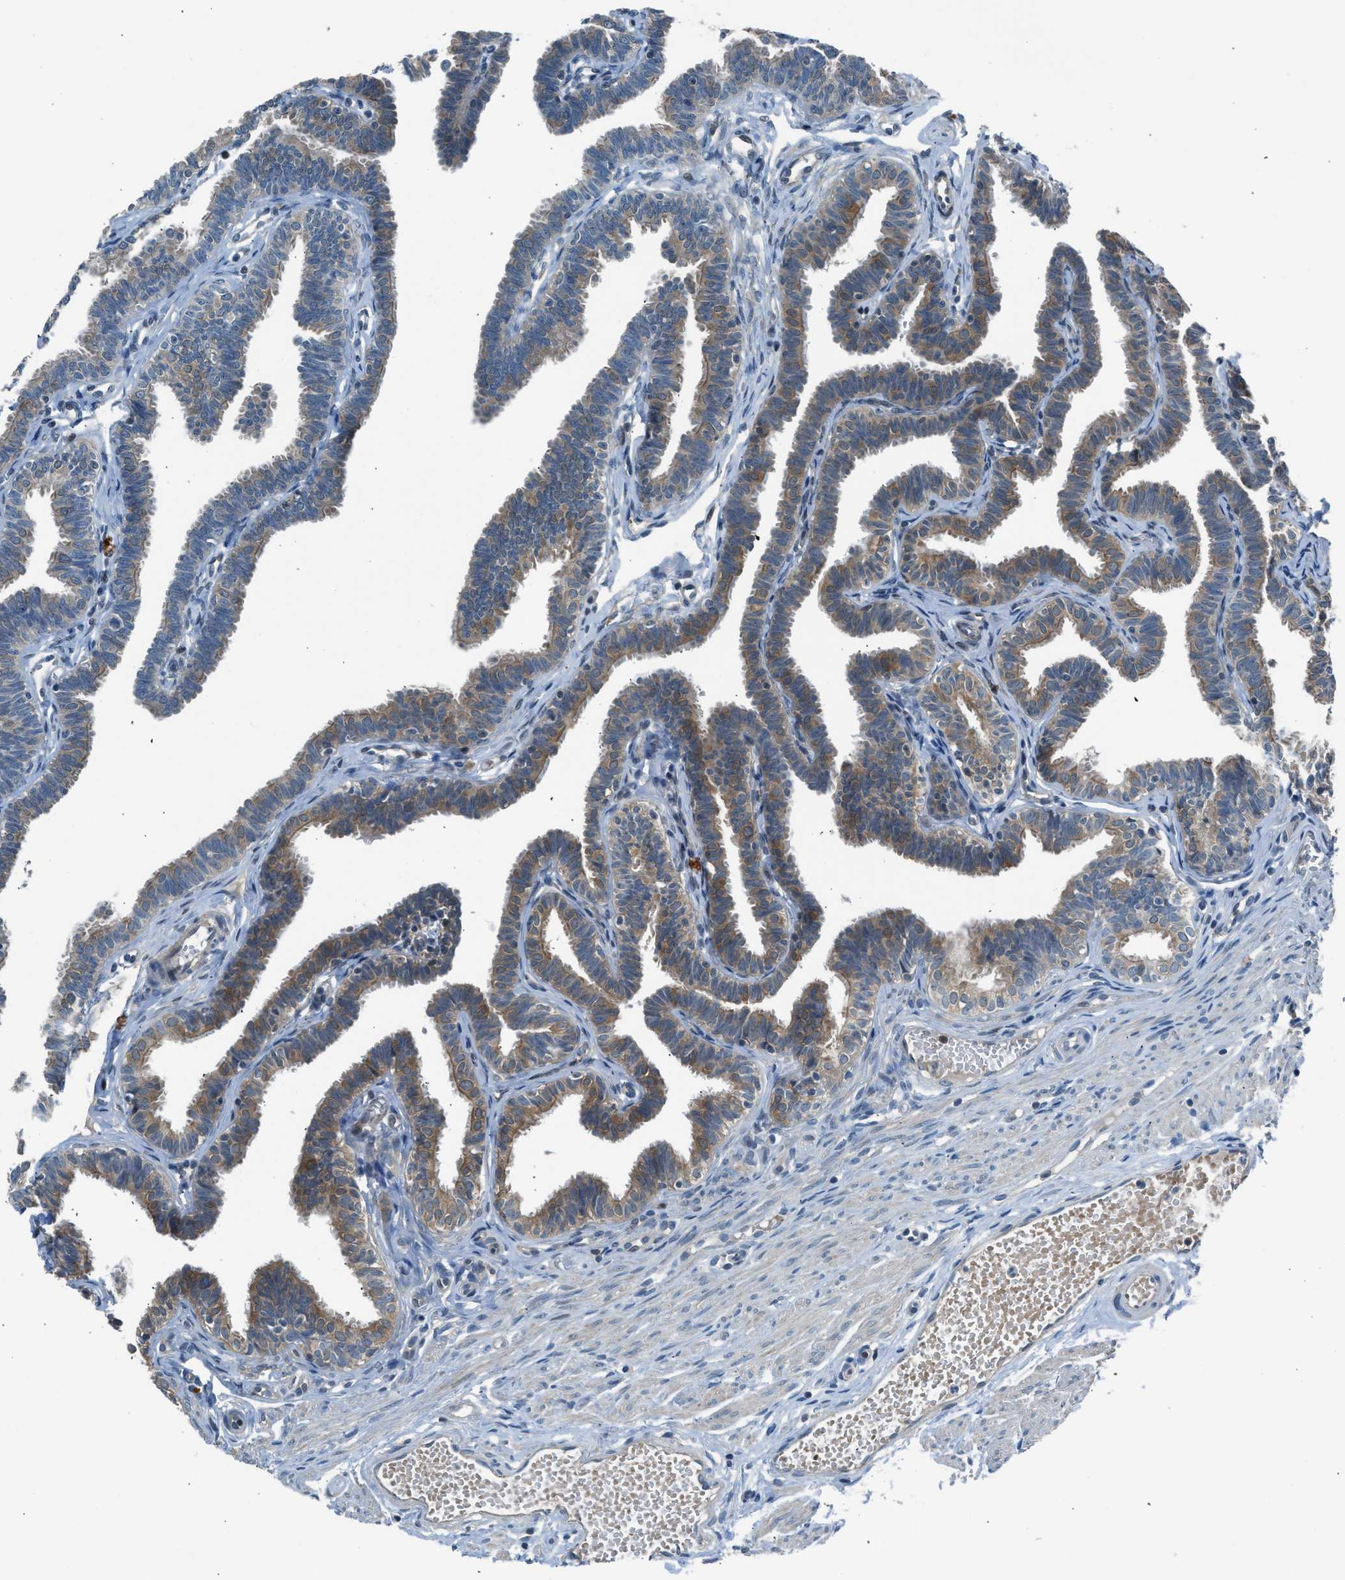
{"staining": {"intensity": "moderate", "quantity": "25%-75%", "location": "cytoplasmic/membranous"}, "tissue": "fallopian tube", "cell_type": "Glandular cells", "image_type": "normal", "snomed": [{"axis": "morphology", "description": "Normal tissue, NOS"}, {"axis": "topography", "description": "Fallopian tube"}, {"axis": "topography", "description": "Ovary"}], "caption": "A medium amount of moderate cytoplasmic/membranous staining is seen in approximately 25%-75% of glandular cells in normal fallopian tube.", "gene": "LMLN", "patient": {"sex": "female", "age": 23}}